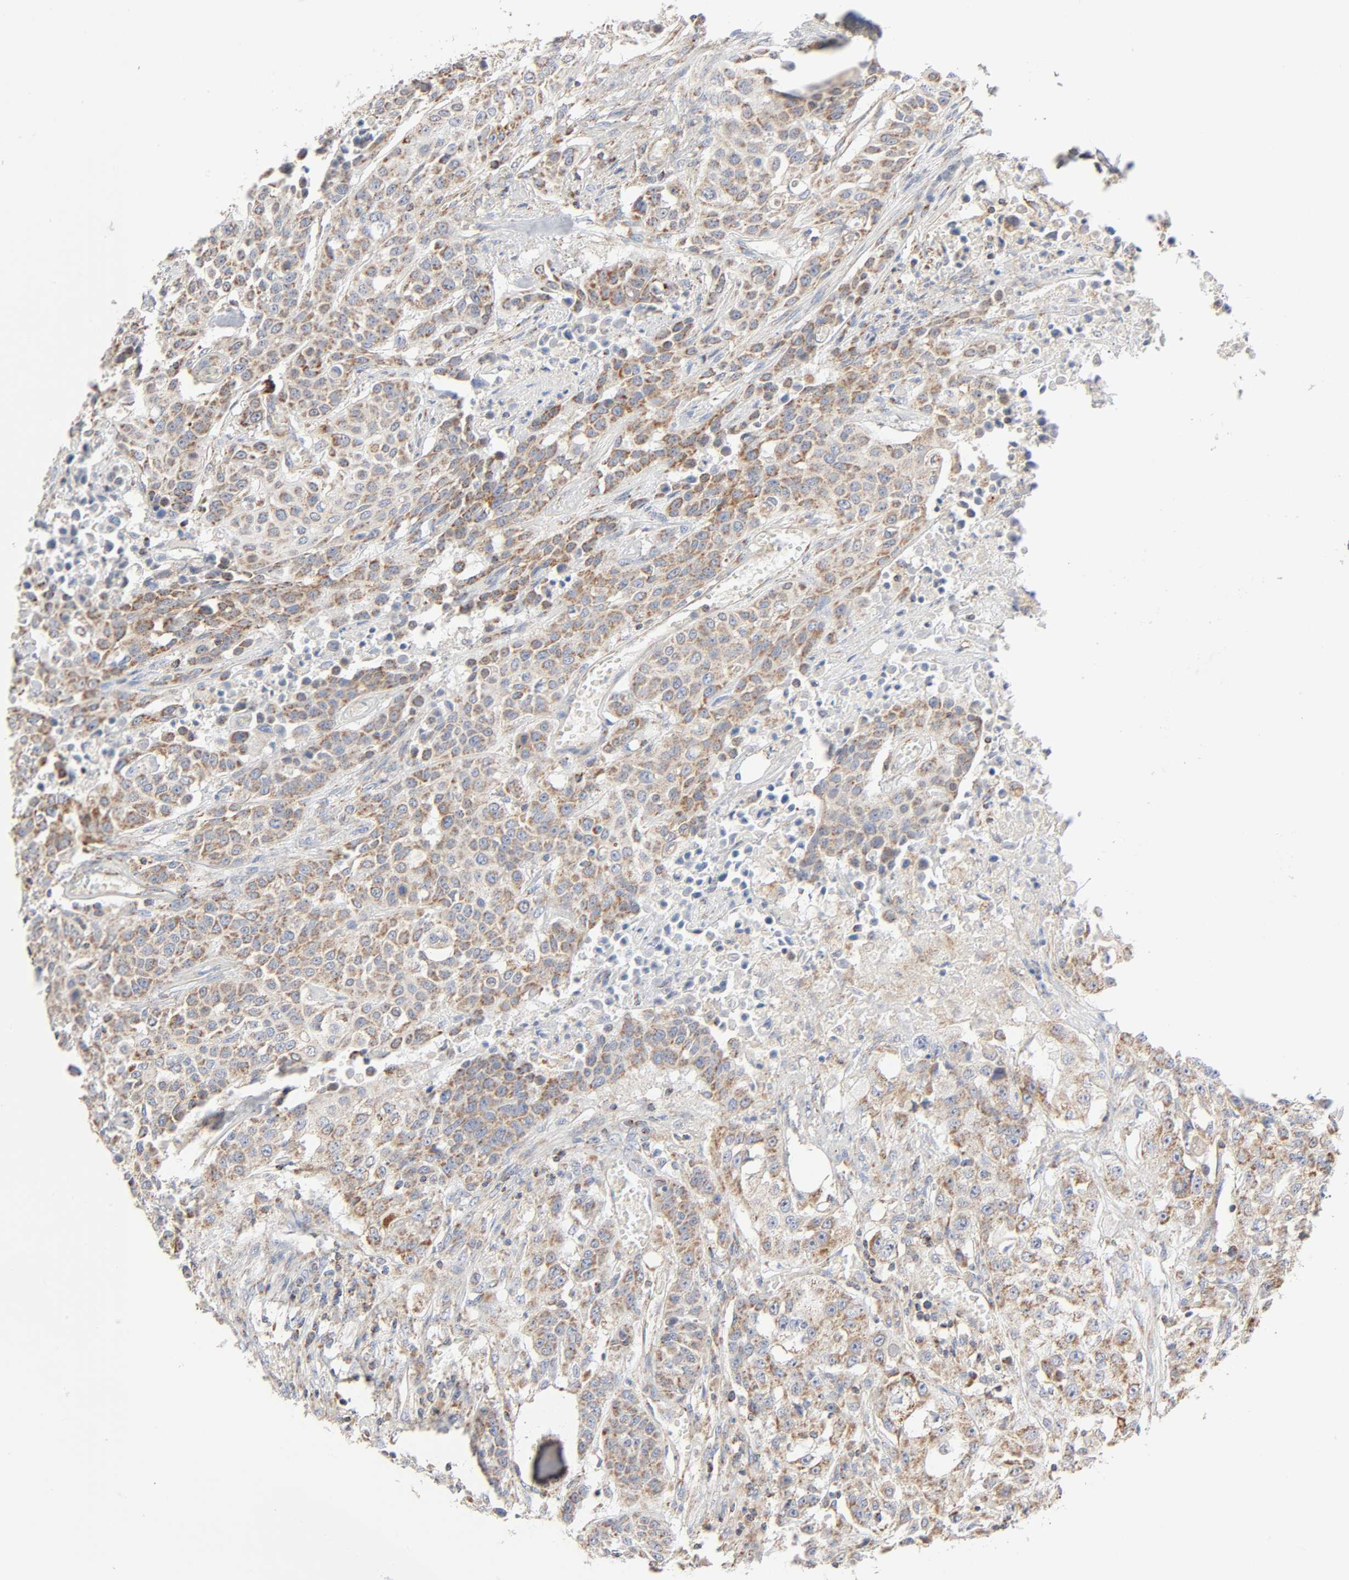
{"staining": {"intensity": "moderate", "quantity": ">75%", "location": "cytoplasmic/membranous"}, "tissue": "urothelial cancer", "cell_type": "Tumor cells", "image_type": "cancer", "snomed": [{"axis": "morphology", "description": "Urothelial carcinoma, High grade"}, {"axis": "topography", "description": "Urinary bladder"}], "caption": "This photomicrograph exhibits immunohistochemistry staining of urothelial cancer, with medium moderate cytoplasmic/membranous staining in approximately >75% of tumor cells.", "gene": "SYT16", "patient": {"sex": "male", "age": 74}}